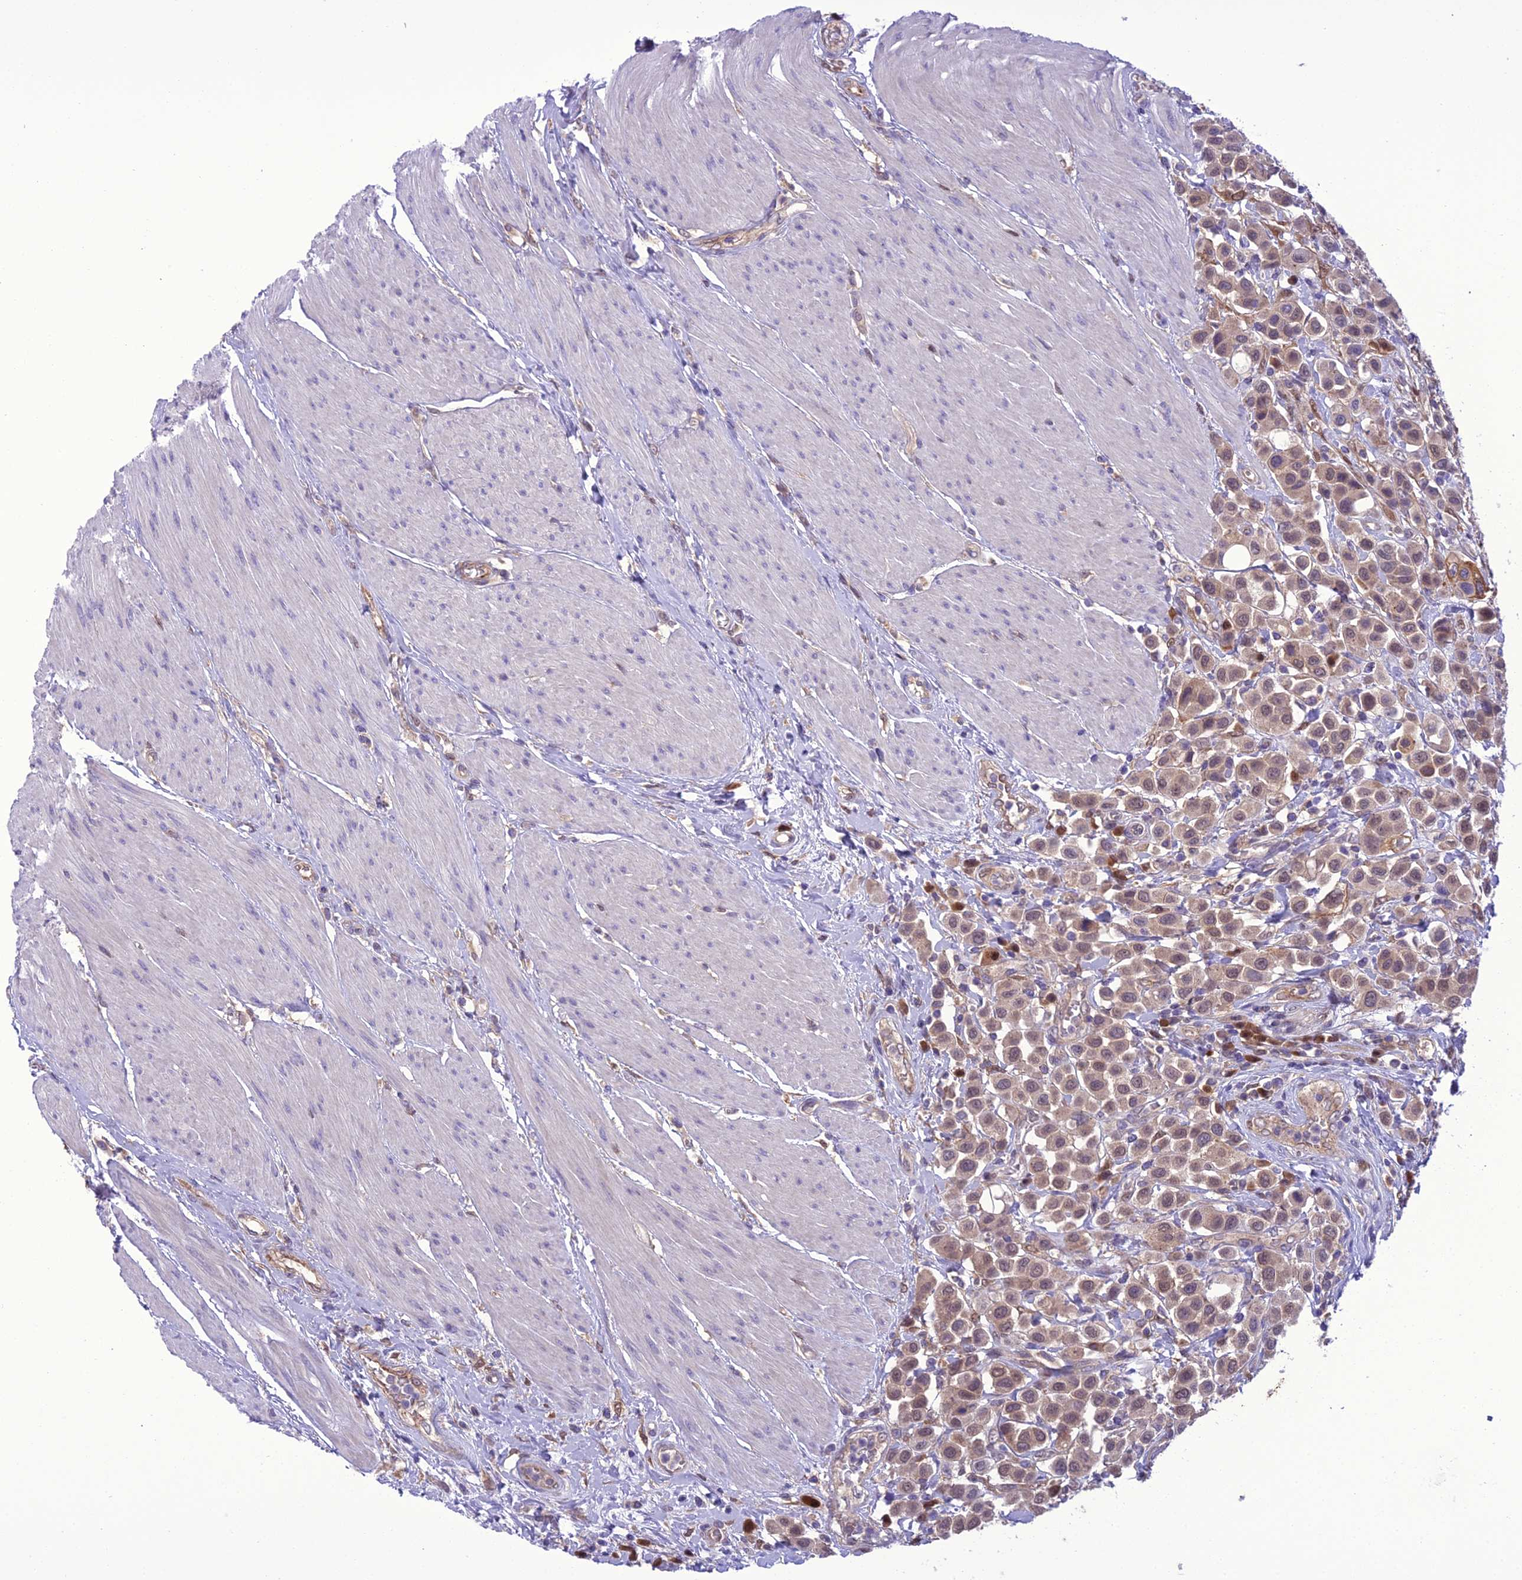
{"staining": {"intensity": "weak", "quantity": ">75%", "location": "cytoplasmic/membranous,nuclear"}, "tissue": "urothelial cancer", "cell_type": "Tumor cells", "image_type": "cancer", "snomed": [{"axis": "morphology", "description": "Urothelial carcinoma, High grade"}, {"axis": "topography", "description": "Urinary bladder"}], "caption": "This photomicrograph exhibits immunohistochemistry staining of human urothelial carcinoma (high-grade), with low weak cytoplasmic/membranous and nuclear expression in about >75% of tumor cells.", "gene": "BORCS6", "patient": {"sex": "male", "age": 50}}